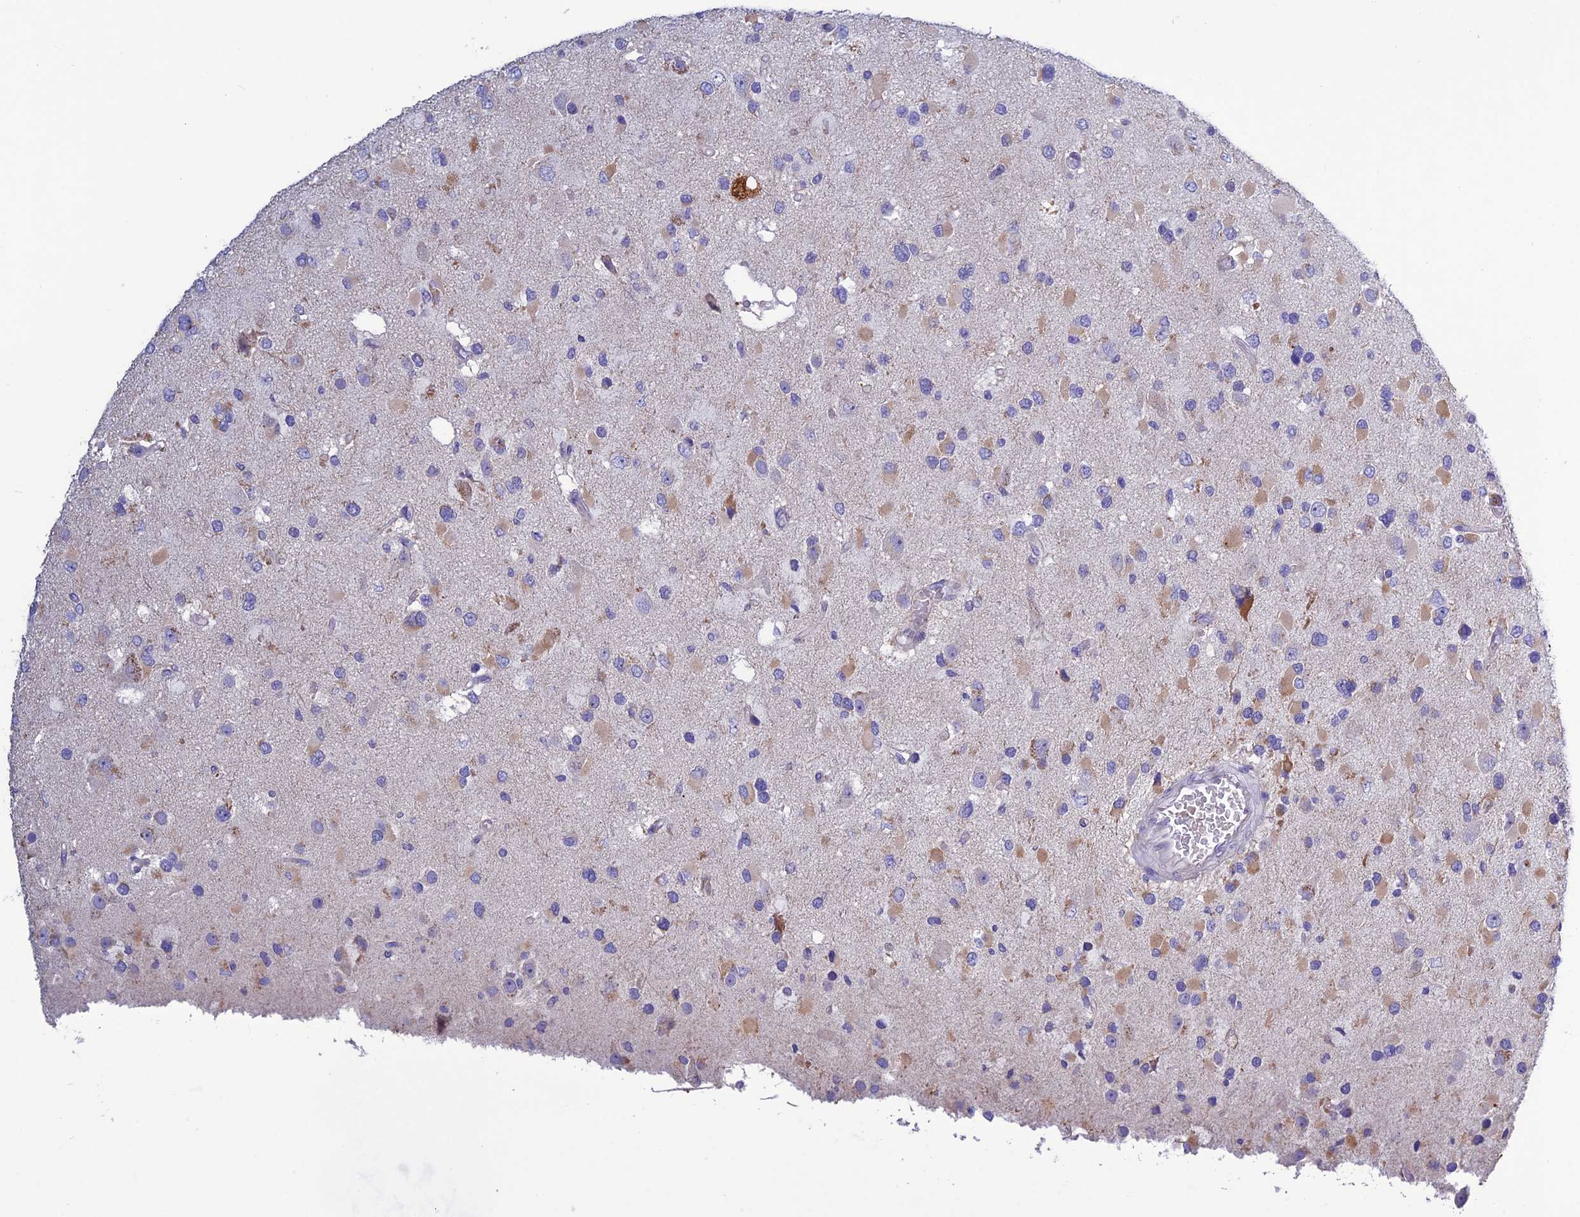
{"staining": {"intensity": "weak", "quantity": "<25%", "location": "cytoplasmic/membranous"}, "tissue": "glioma", "cell_type": "Tumor cells", "image_type": "cancer", "snomed": [{"axis": "morphology", "description": "Glioma, malignant, High grade"}, {"axis": "topography", "description": "Brain"}], "caption": "Immunohistochemical staining of human glioma shows no significant expression in tumor cells.", "gene": "BHMT2", "patient": {"sex": "male", "age": 53}}